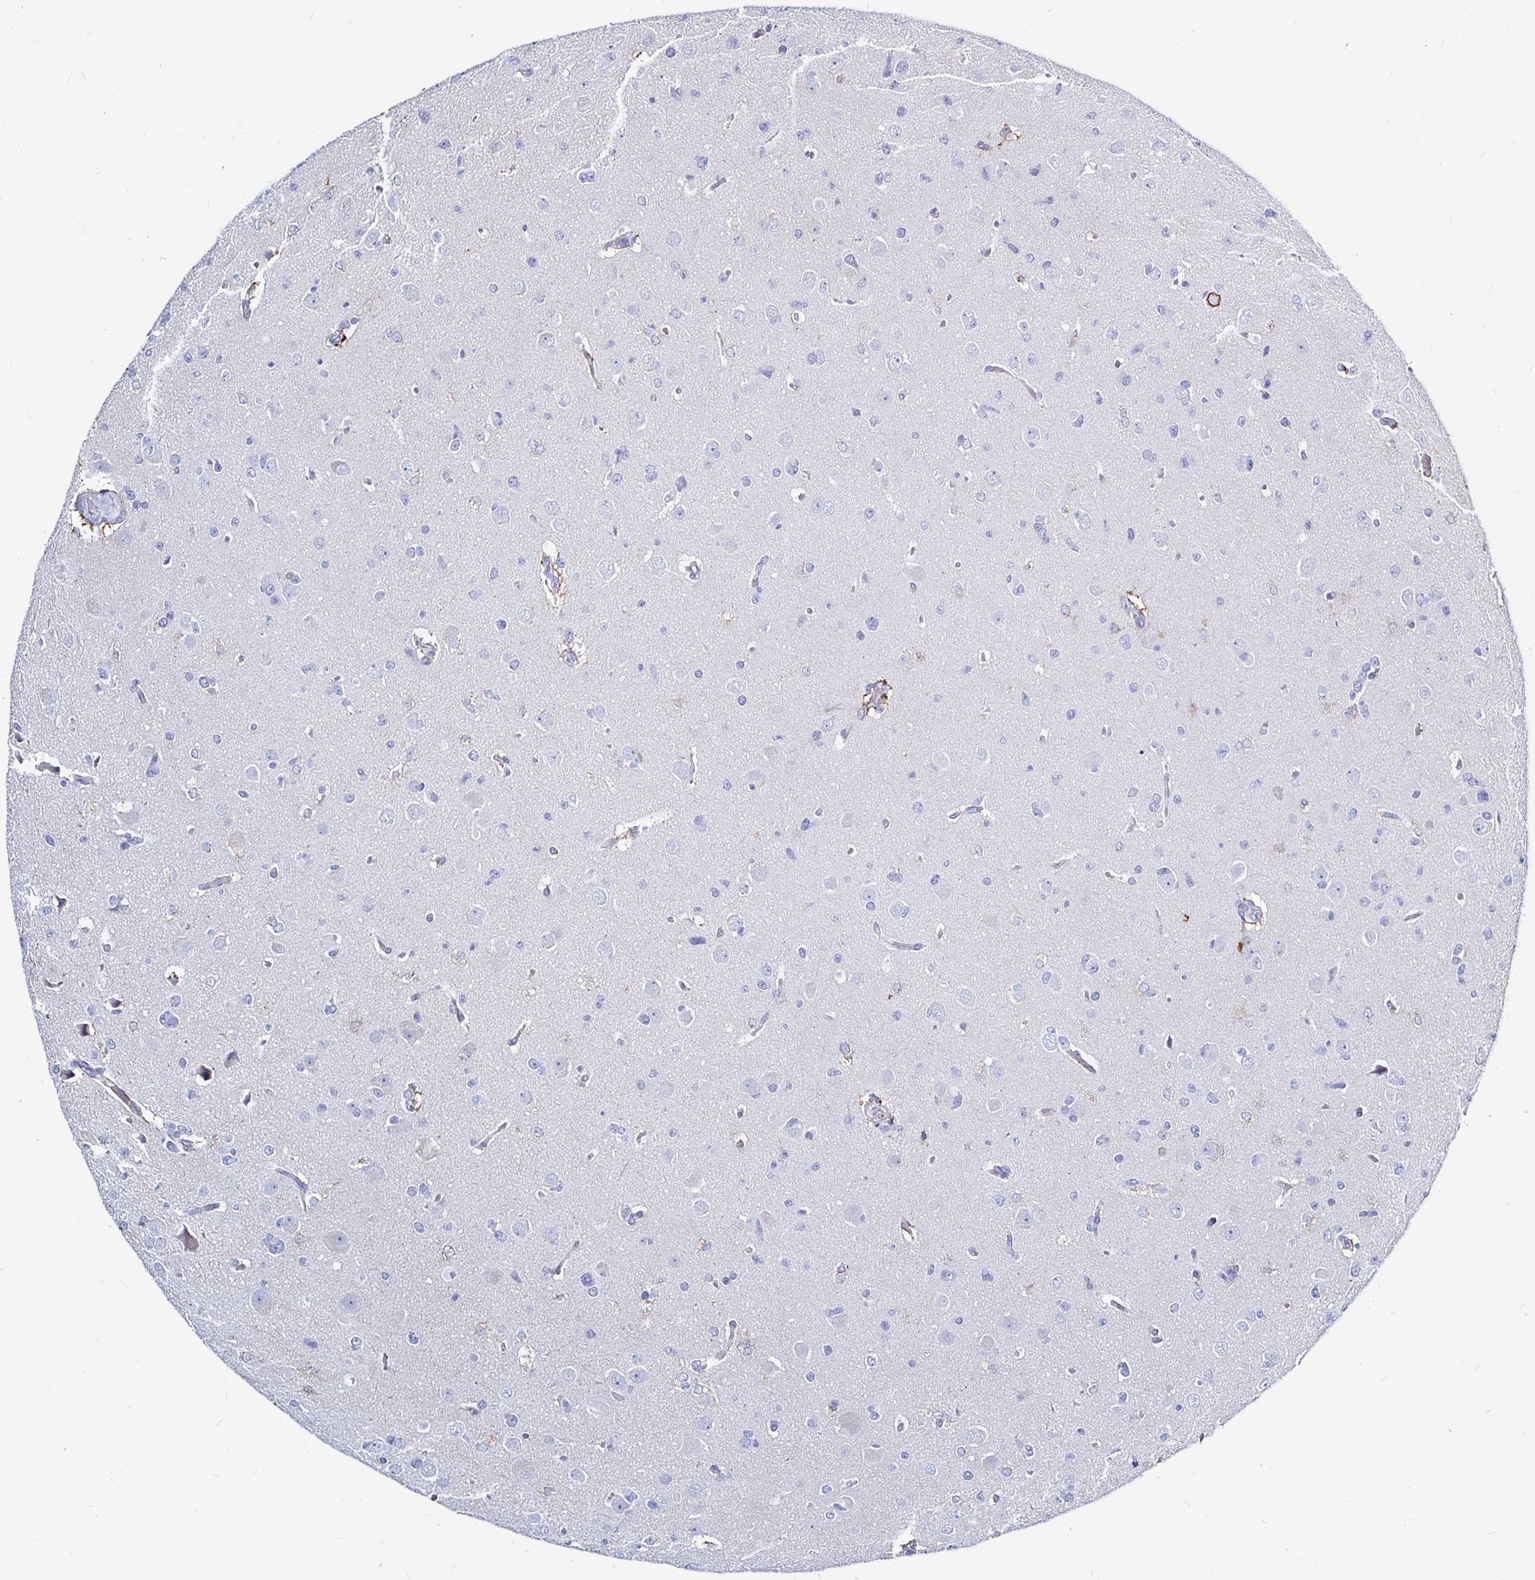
{"staining": {"intensity": "negative", "quantity": "none", "location": "none"}, "tissue": "glioma", "cell_type": "Tumor cells", "image_type": "cancer", "snomed": [{"axis": "morphology", "description": "Glioma, malignant, Low grade"}, {"axis": "topography", "description": "Brain"}], "caption": "Immunohistochemistry histopathology image of human glioma stained for a protein (brown), which shows no staining in tumor cells.", "gene": "LUZP4", "patient": {"sex": "female", "age": 55}}